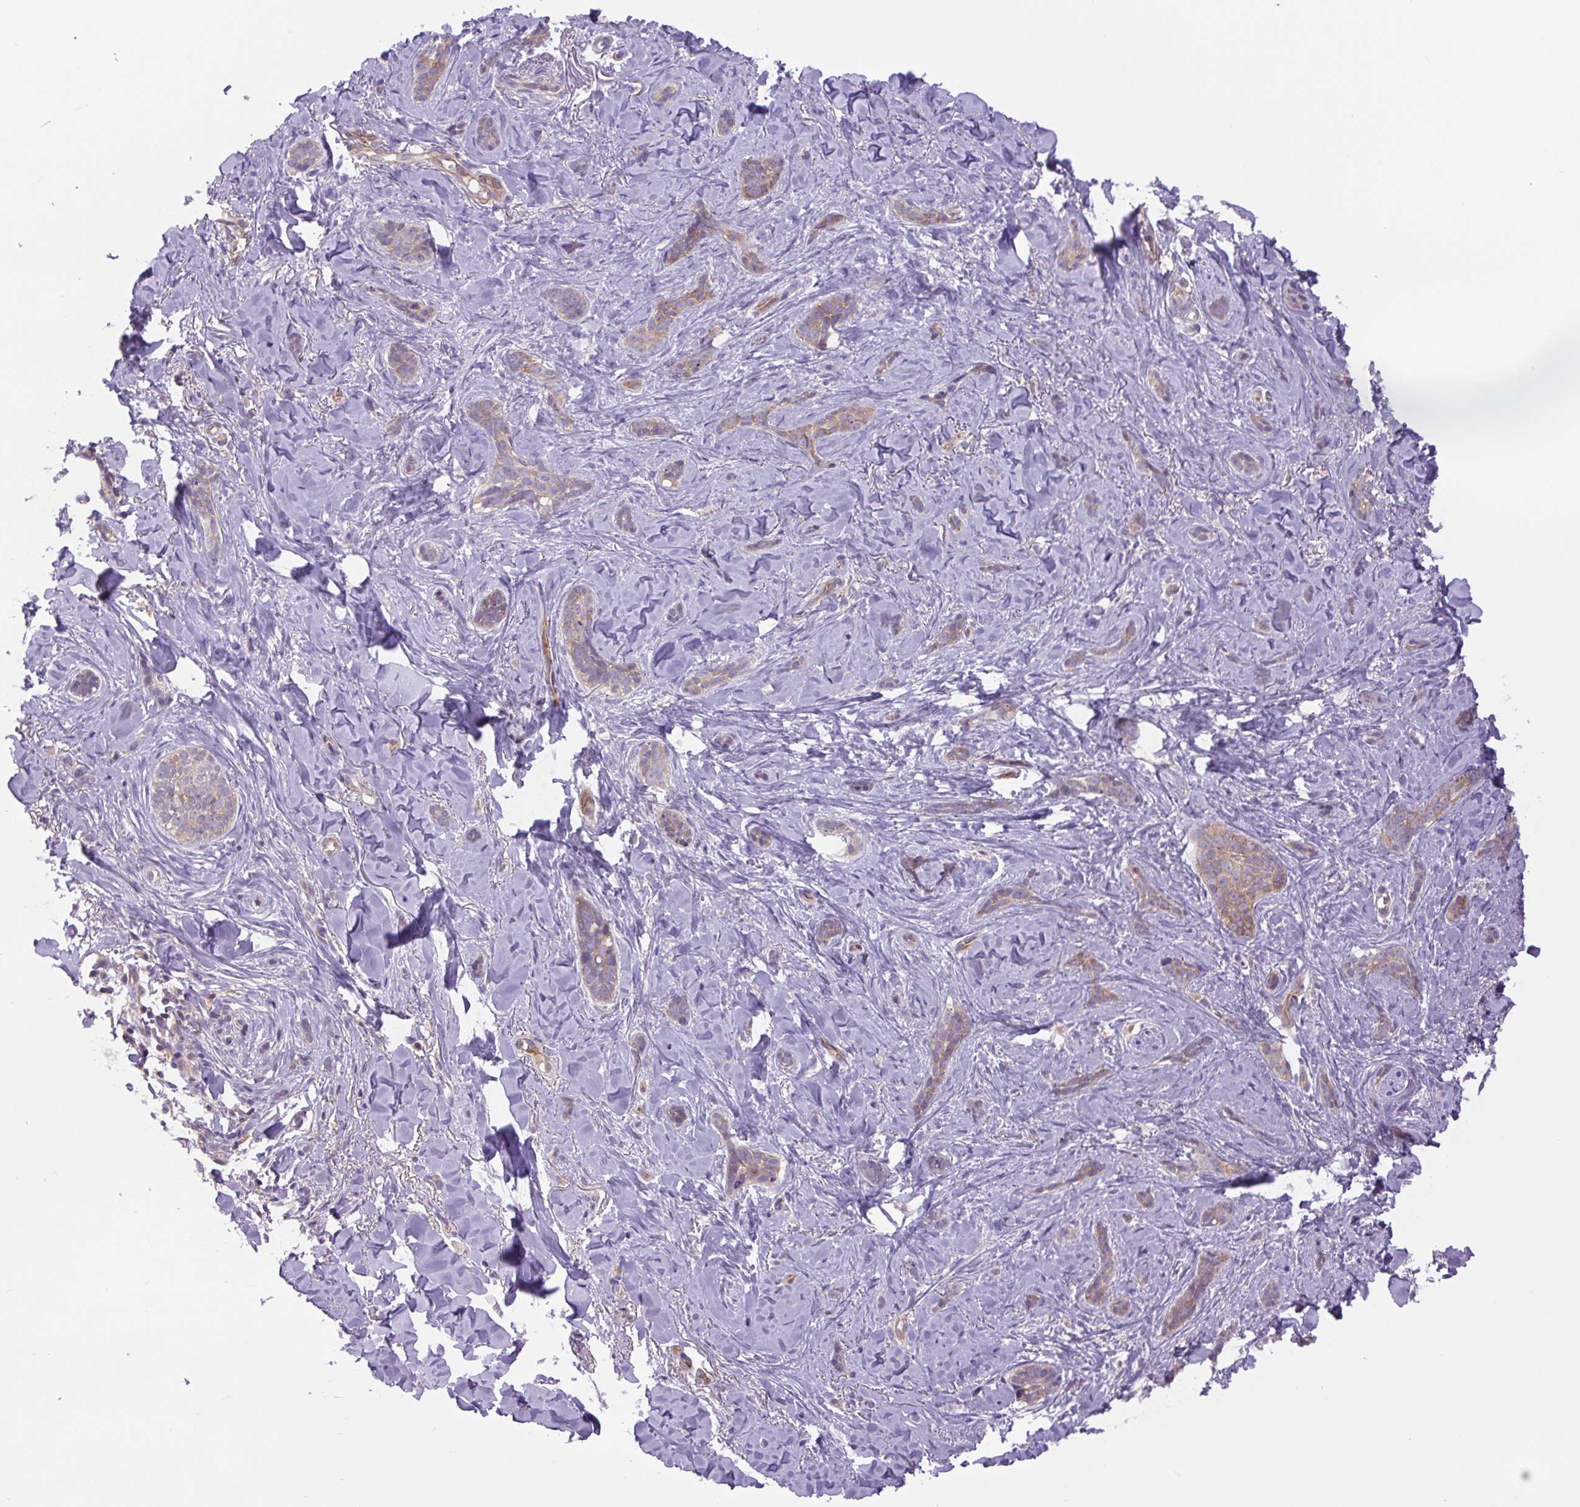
{"staining": {"intensity": "weak", "quantity": "25%-75%", "location": "cytoplasmic/membranous"}, "tissue": "skin cancer", "cell_type": "Tumor cells", "image_type": "cancer", "snomed": [{"axis": "morphology", "description": "Basal cell carcinoma"}, {"axis": "topography", "description": "Skin"}], "caption": "Brown immunohistochemical staining in skin basal cell carcinoma reveals weak cytoplasmic/membranous positivity in approximately 25%-75% of tumor cells.", "gene": "MINK1", "patient": {"sex": "female", "age": 55}}